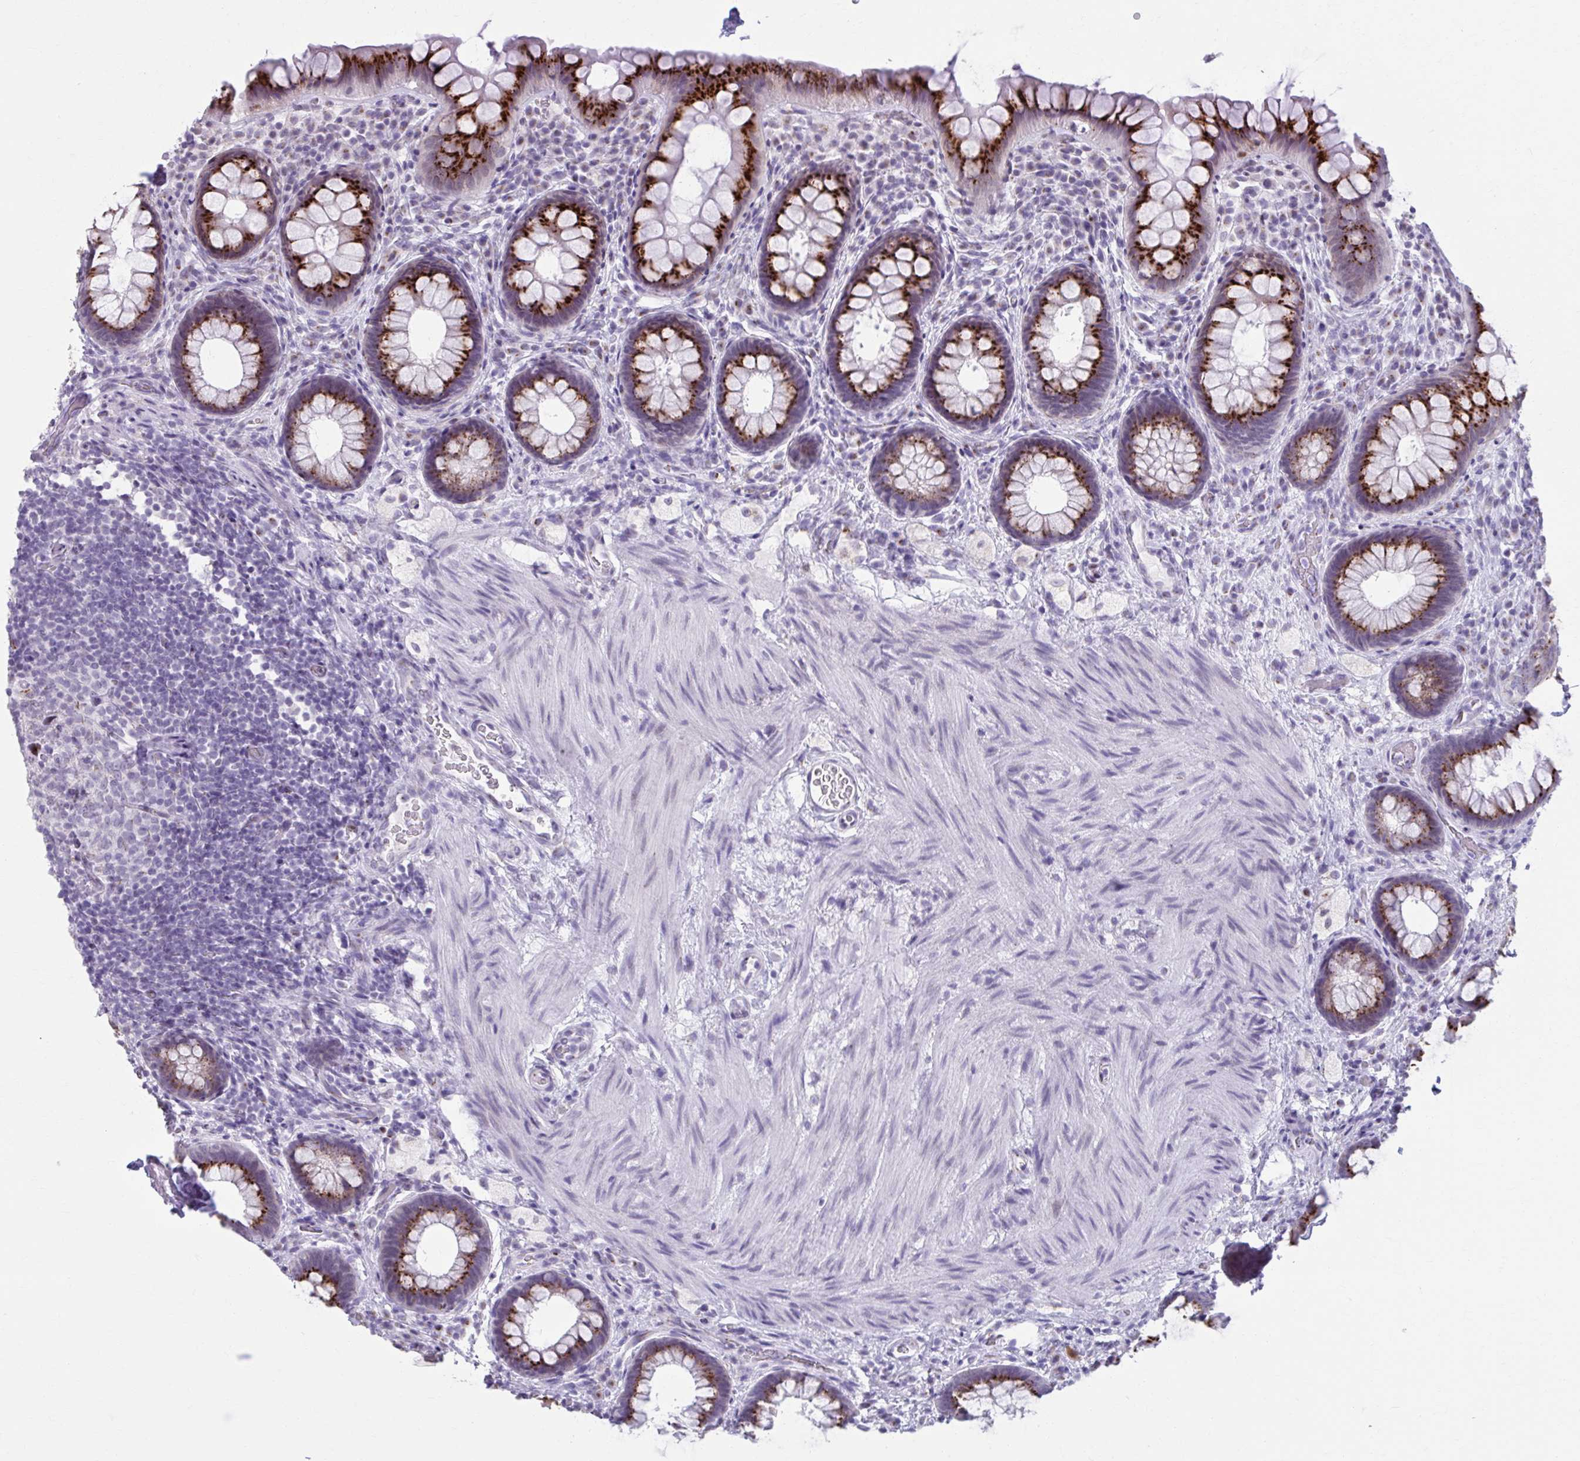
{"staining": {"intensity": "strong", "quantity": ">75%", "location": "cytoplasmic/membranous"}, "tissue": "rectum", "cell_type": "Glandular cells", "image_type": "normal", "snomed": [{"axis": "morphology", "description": "Normal tissue, NOS"}, {"axis": "topography", "description": "Rectum"}], "caption": "An immunohistochemistry histopathology image of normal tissue is shown. Protein staining in brown shows strong cytoplasmic/membranous positivity in rectum within glandular cells.", "gene": "ZNF682", "patient": {"sex": "female", "age": 69}}